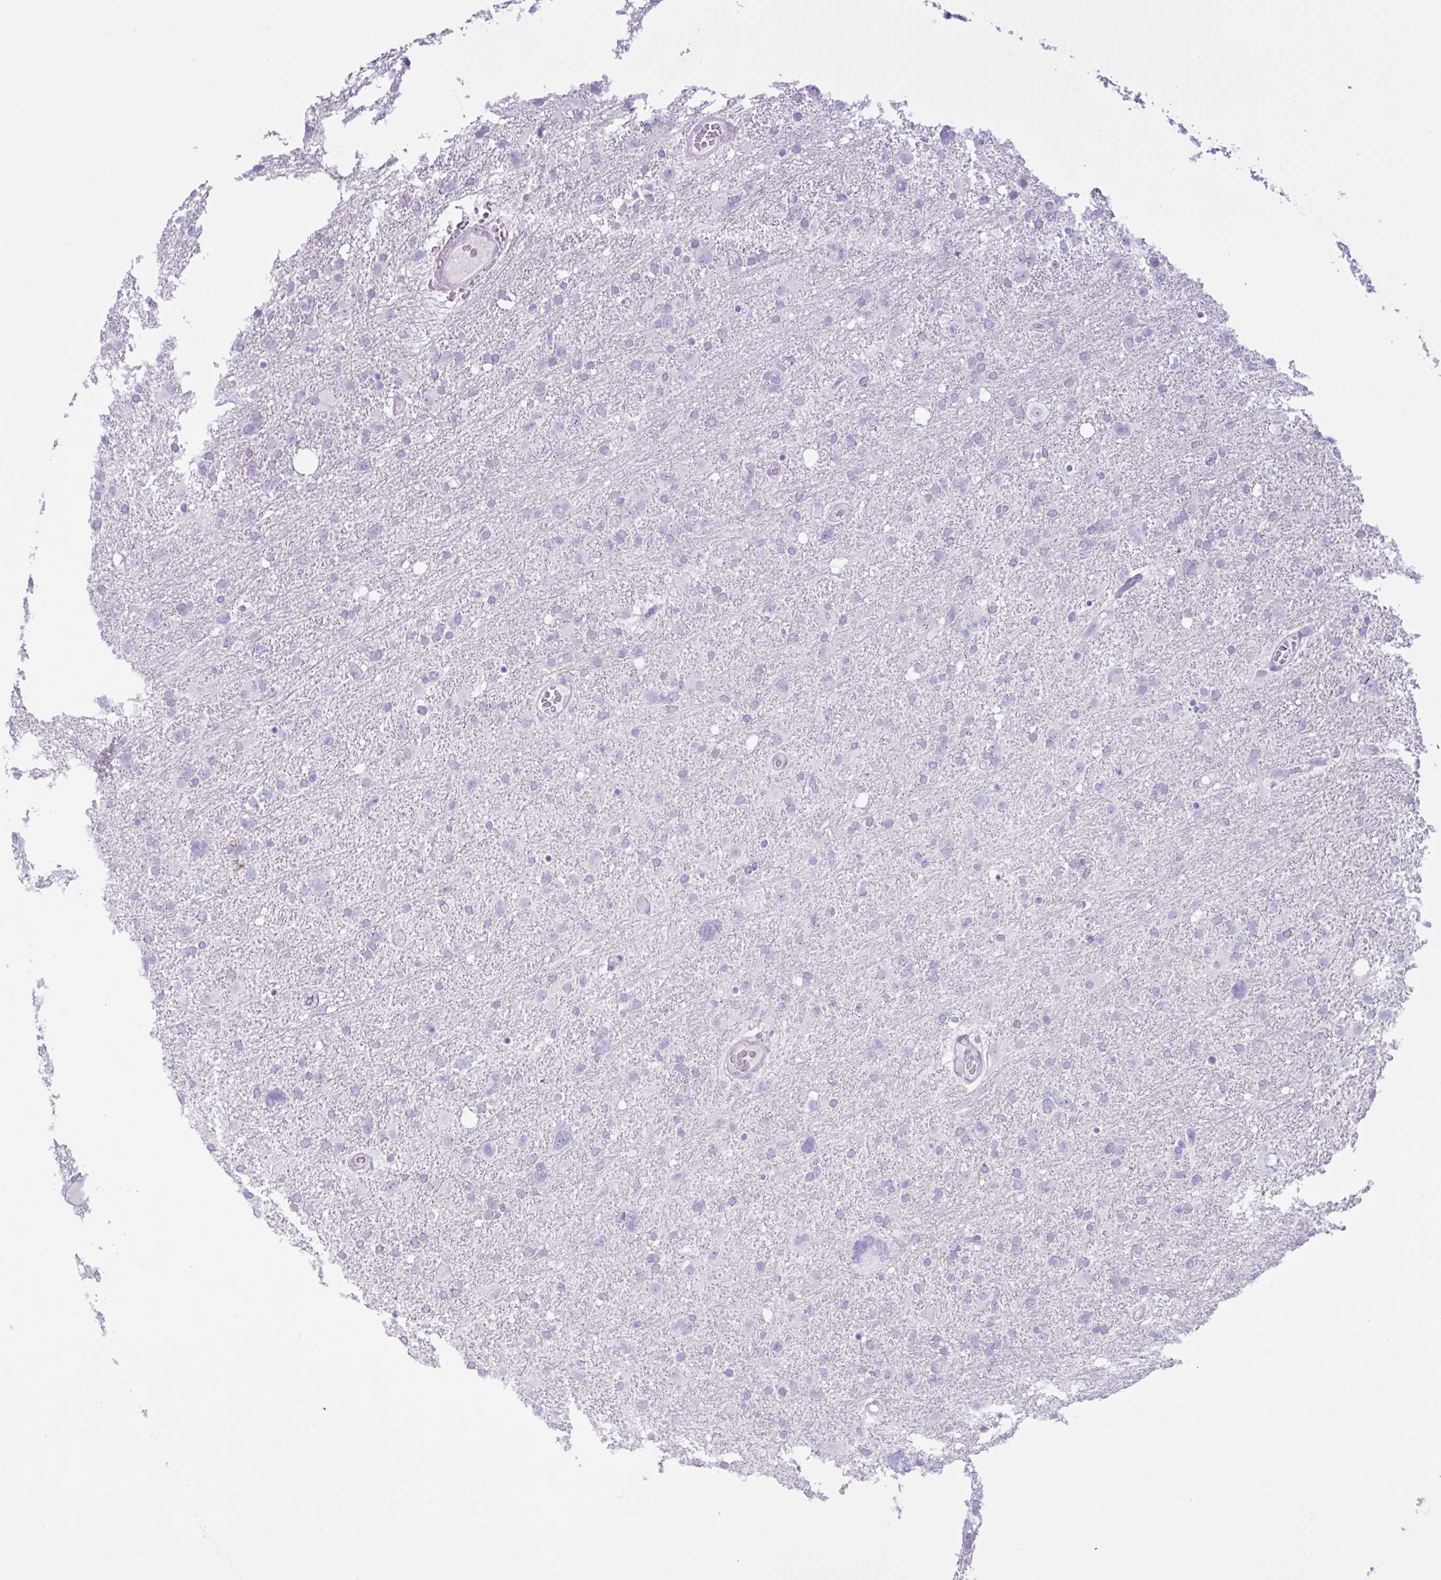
{"staining": {"intensity": "negative", "quantity": "none", "location": "none"}, "tissue": "glioma", "cell_type": "Tumor cells", "image_type": "cancer", "snomed": [{"axis": "morphology", "description": "Glioma, malignant, High grade"}, {"axis": "topography", "description": "Brain"}], "caption": "The IHC photomicrograph has no significant staining in tumor cells of high-grade glioma (malignant) tissue. (Immunohistochemistry, brightfield microscopy, high magnification).", "gene": "CST11", "patient": {"sex": "male", "age": 61}}